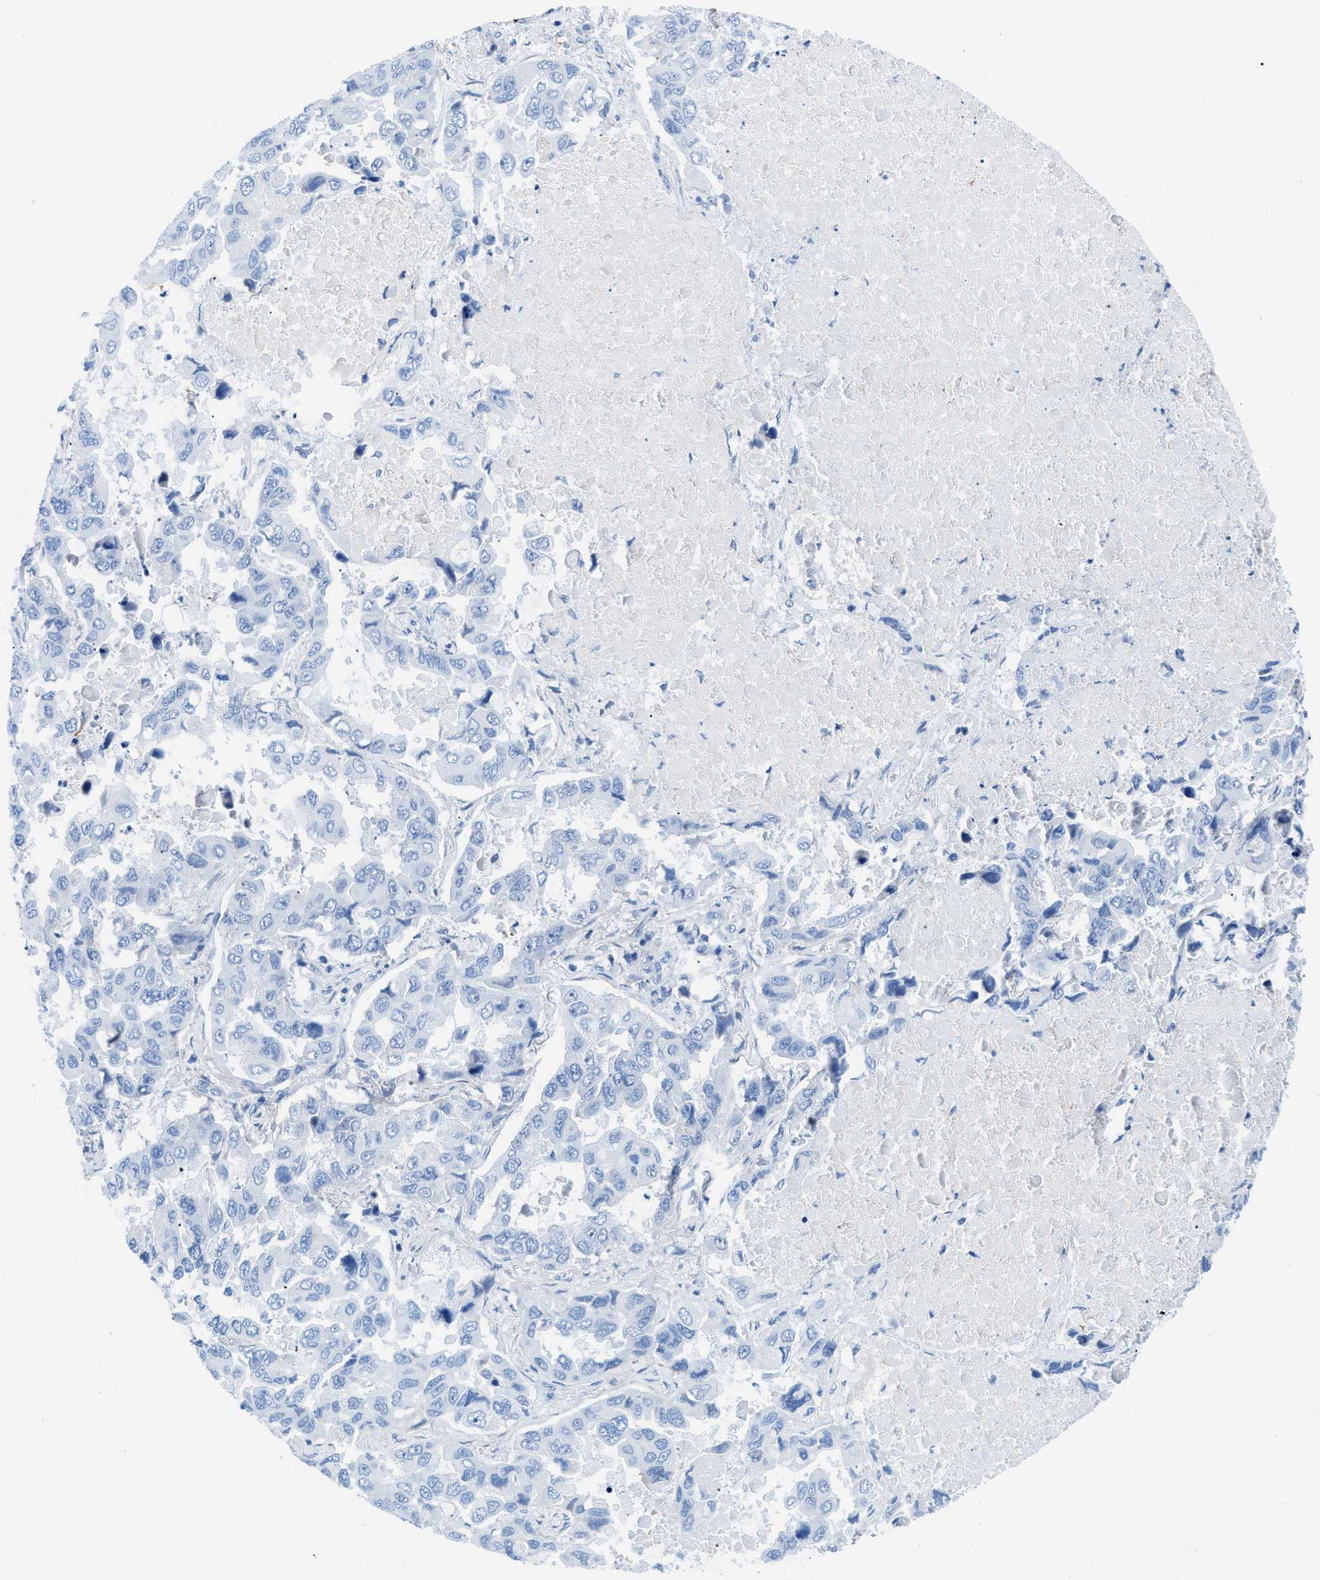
{"staining": {"intensity": "negative", "quantity": "none", "location": "none"}, "tissue": "lung cancer", "cell_type": "Tumor cells", "image_type": "cancer", "snomed": [{"axis": "morphology", "description": "Adenocarcinoma, NOS"}, {"axis": "topography", "description": "Lung"}], "caption": "Human lung cancer stained for a protein using immunohistochemistry exhibits no expression in tumor cells.", "gene": "TCL1A", "patient": {"sex": "male", "age": 64}}